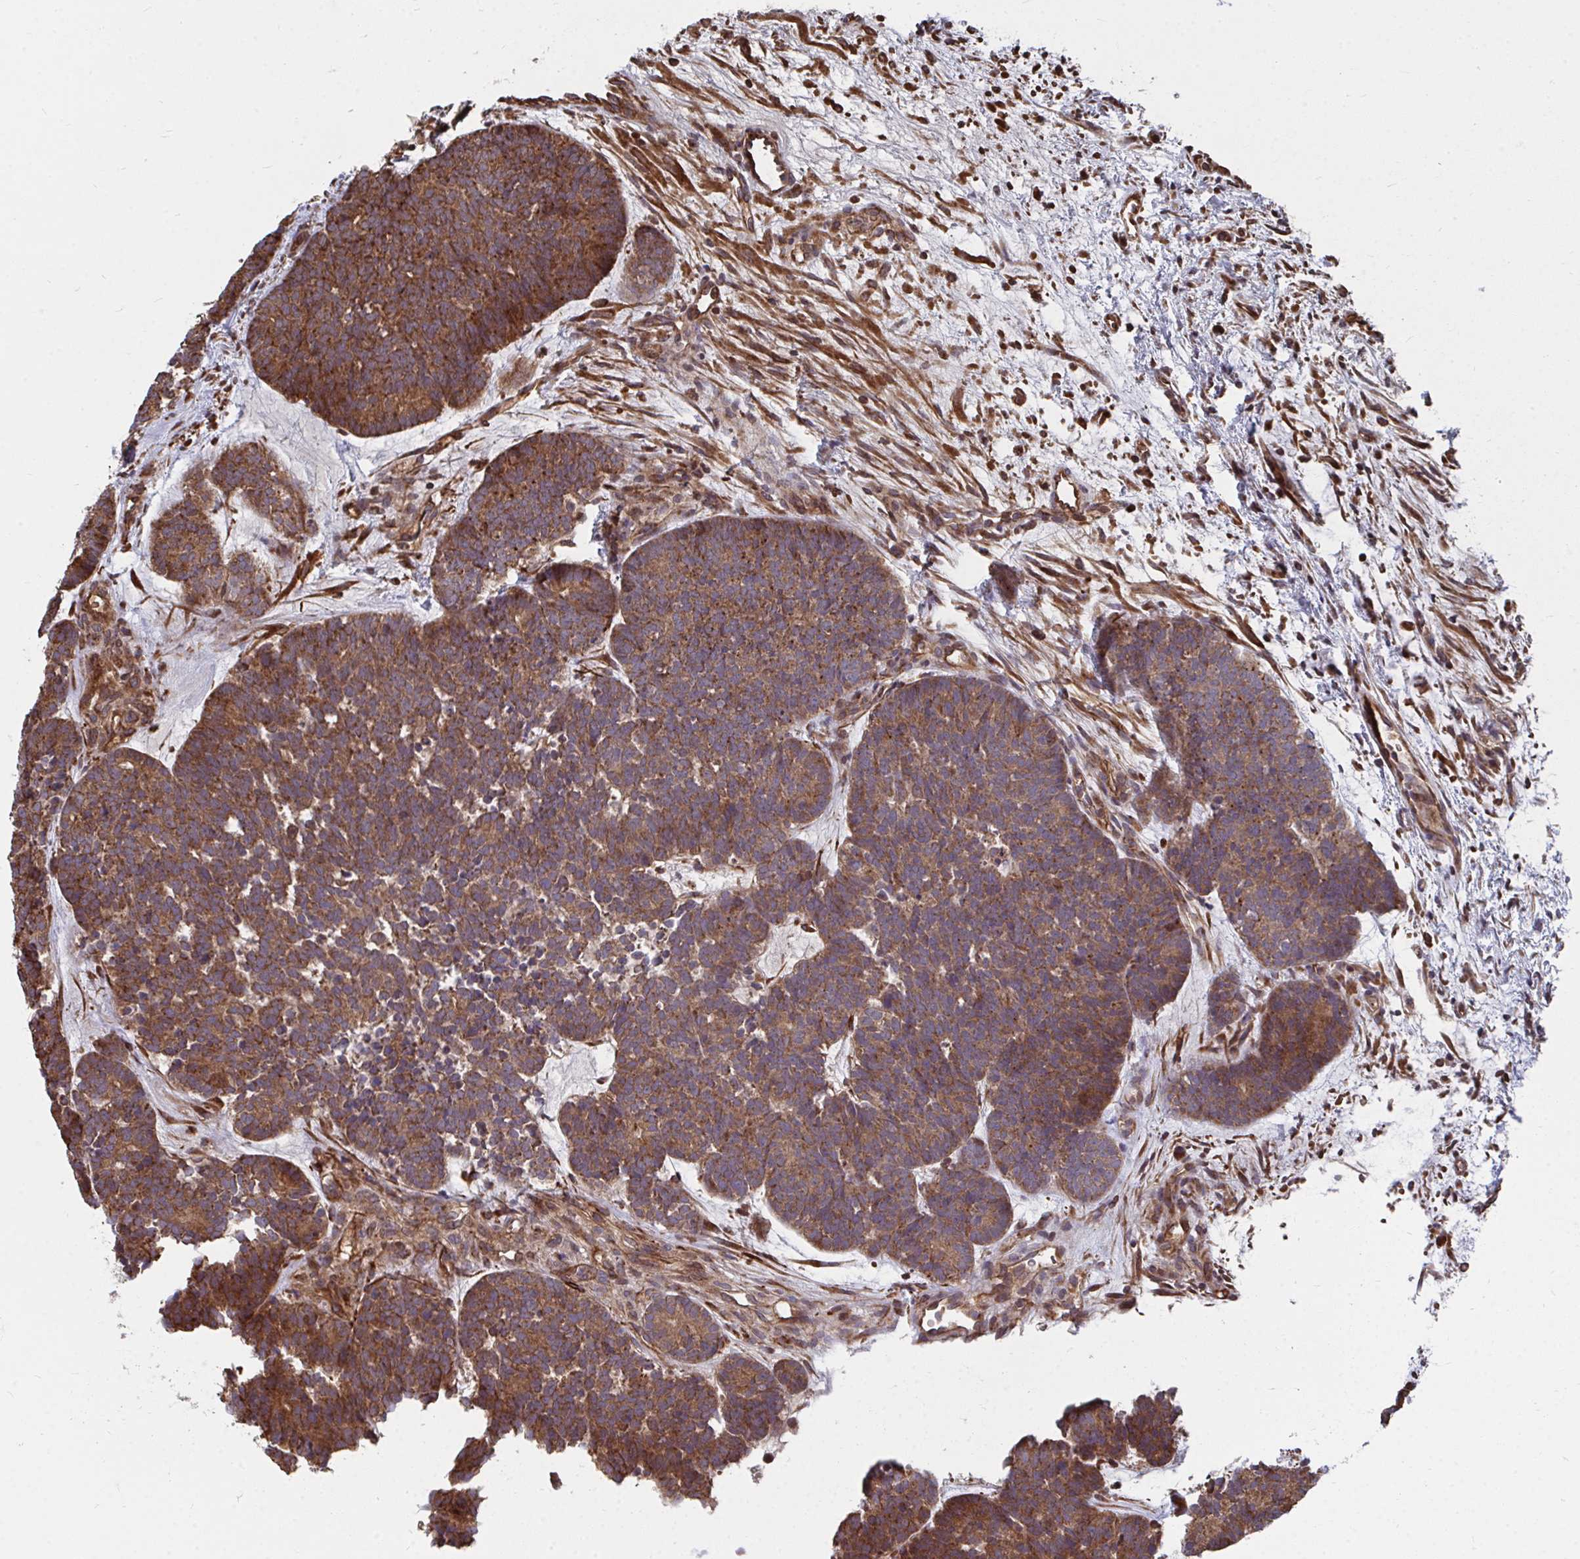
{"staining": {"intensity": "moderate", "quantity": ">75%", "location": "cytoplasmic/membranous"}, "tissue": "head and neck cancer", "cell_type": "Tumor cells", "image_type": "cancer", "snomed": [{"axis": "morphology", "description": "Adenocarcinoma, NOS"}, {"axis": "topography", "description": "Head-Neck"}], "caption": "Immunohistochemical staining of head and neck adenocarcinoma displays medium levels of moderate cytoplasmic/membranous expression in about >75% of tumor cells. The protein of interest is shown in brown color, while the nuclei are stained blue.", "gene": "FAM89A", "patient": {"sex": "female", "age": 81}}